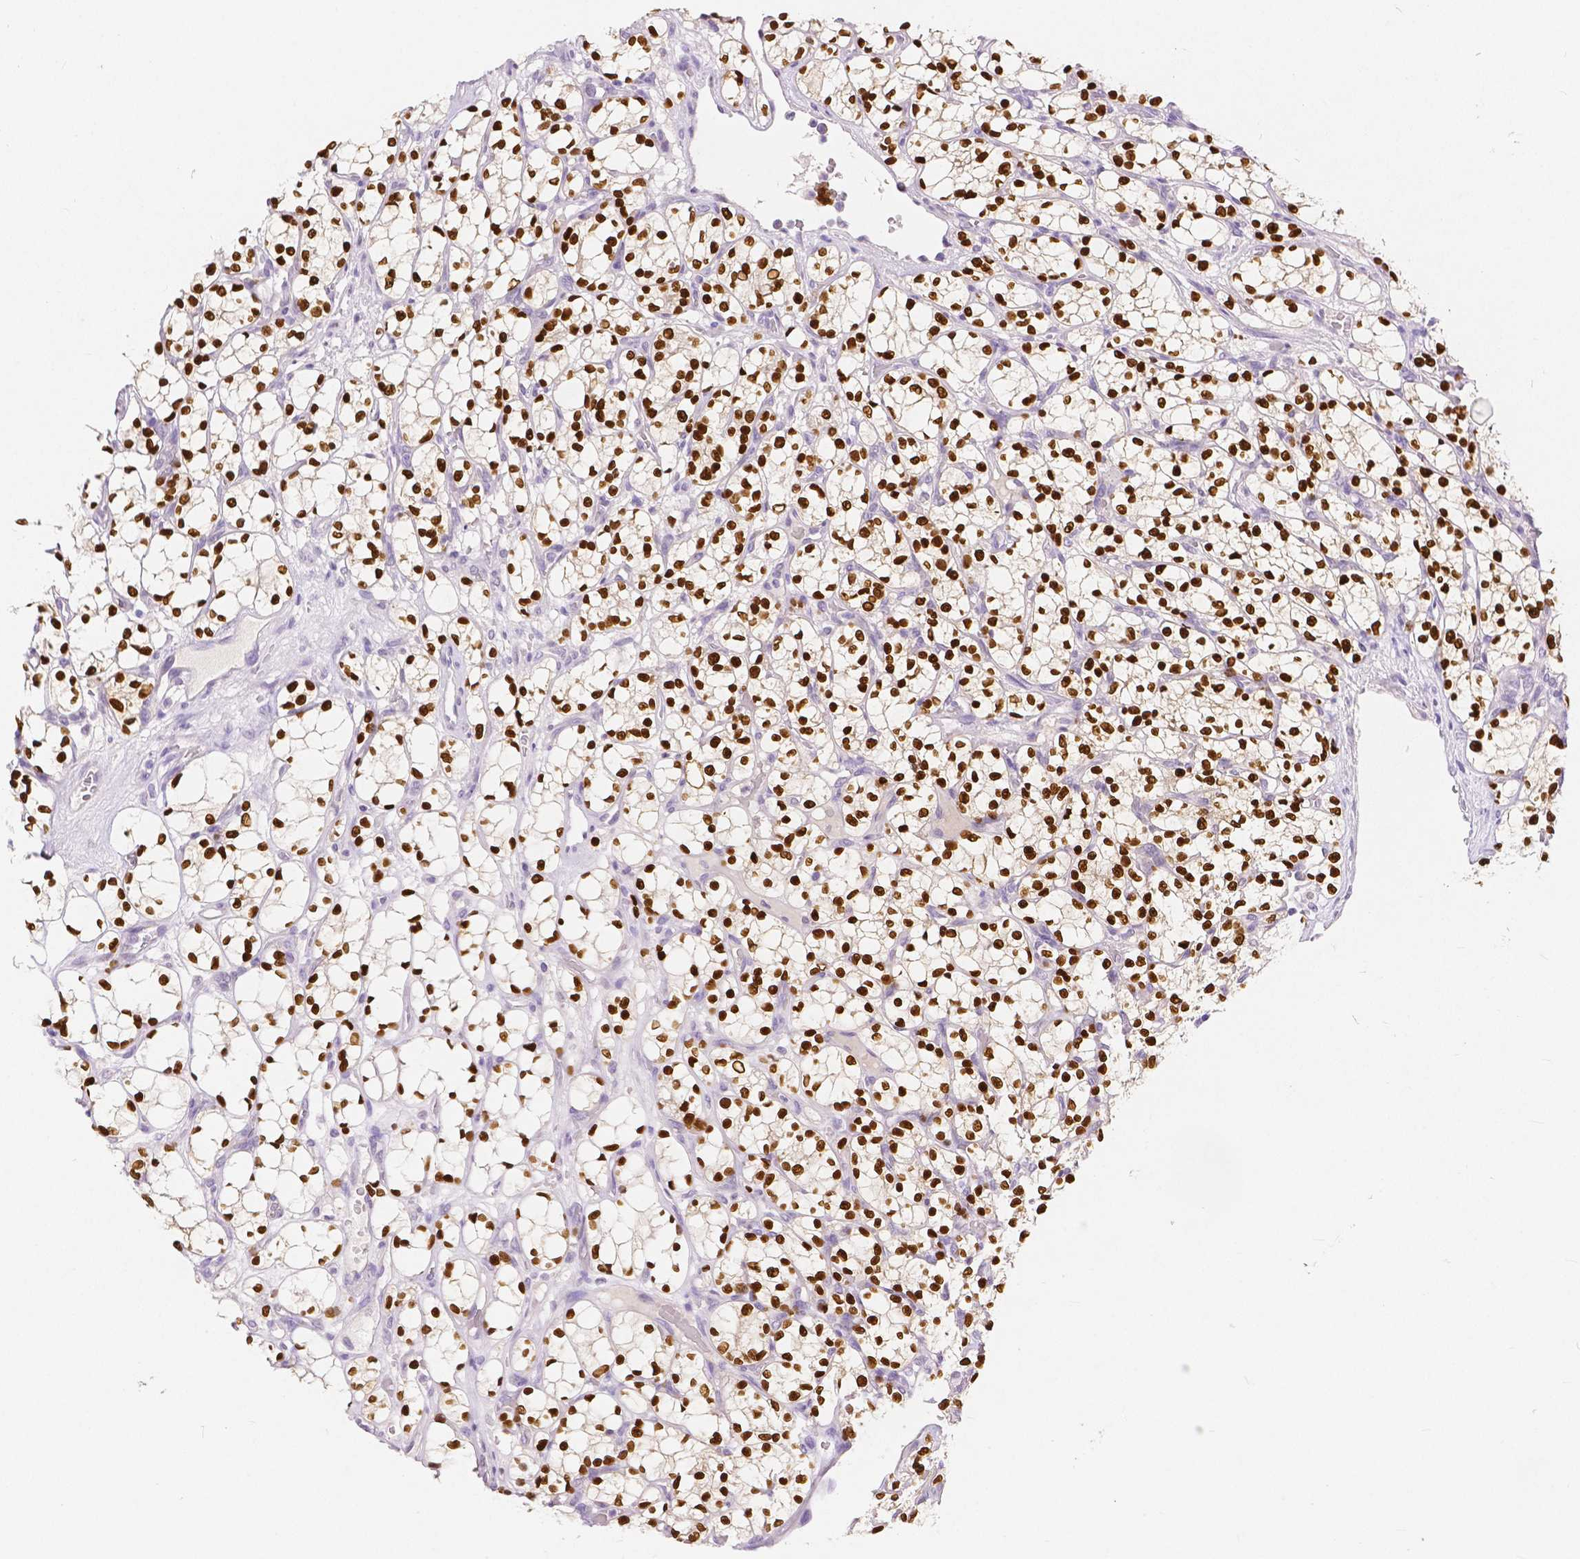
{"staining": {"intensity": "strong", "quantity": ">75%", "location": "nuclear"}, "tissue": "renal cancer", "cell_type": "Tumor cells", "image_type": "cancer", "snomed": [{"axis": "morphology", "description": "Adenocarcinoma, NOS"}, {"axis": "topography", "description": "Kidney"}], "caption": "There is high levels of strong nuclear positivity in tumor cells of renal cancer (adenocarcinoma), as demonstrated by immunohistochemical staining (brown color).", "gene": "HNF1B", "patient": {"sex": "female", "age": 69}}